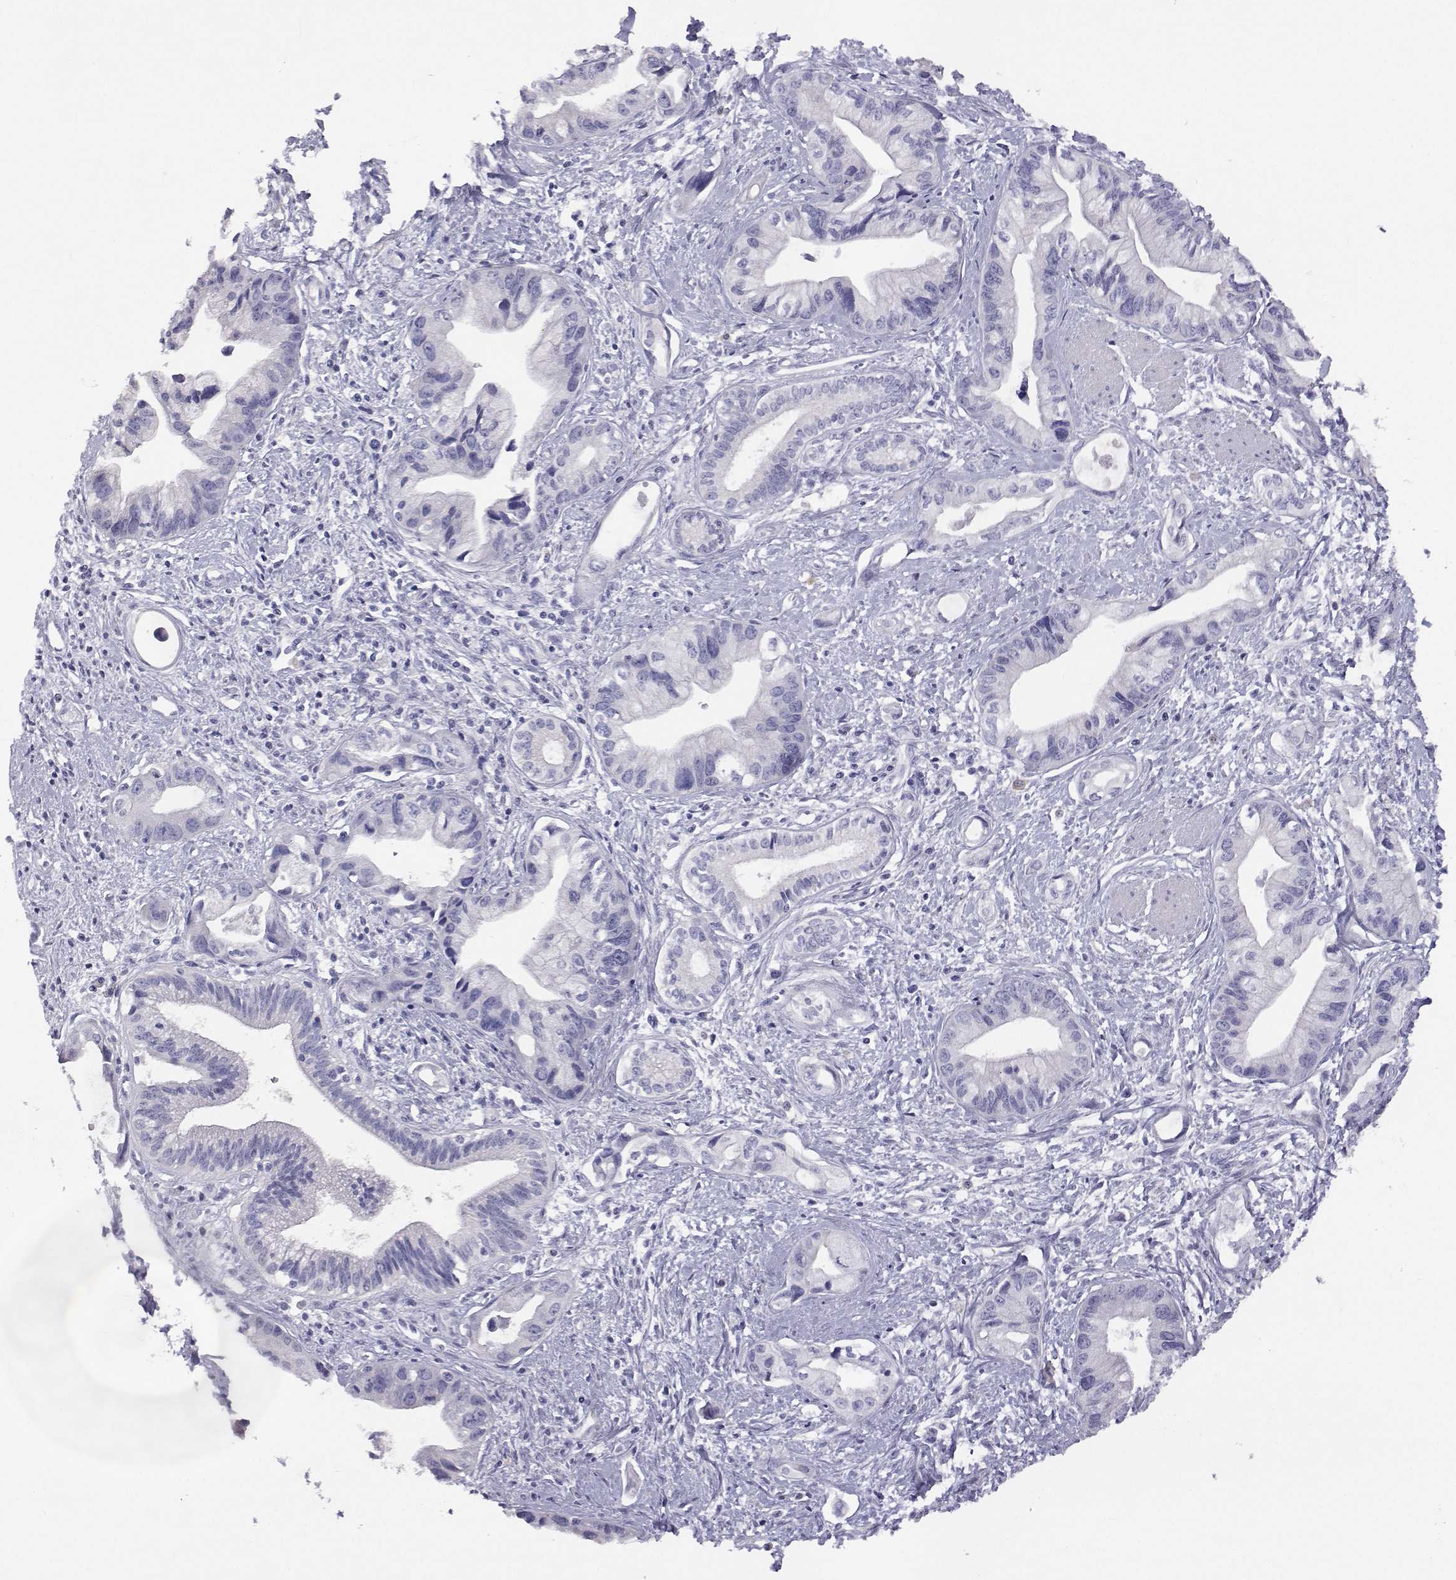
{"staining": {"intensity": "negative", "quantity": "none", "location": "none"}, "tissue": "pancreatic cancer", "cell_type": "Tumor cells", "image_type": "cancer", "snomed": [{"axis": "morphology", "description": "Adenocarcinoma, NOS"}, {"axis": "topography", "description": "Pancreas"}], "caption": "A histopathology image of human pancreatic adenocarcinoma is negative for staining in tumor cells. (Brightfield microscopy of DAB immunohistochemistry at high magnification).", "gene": "ANKRD65", "patient": {"sex": "female", "age": 61}}